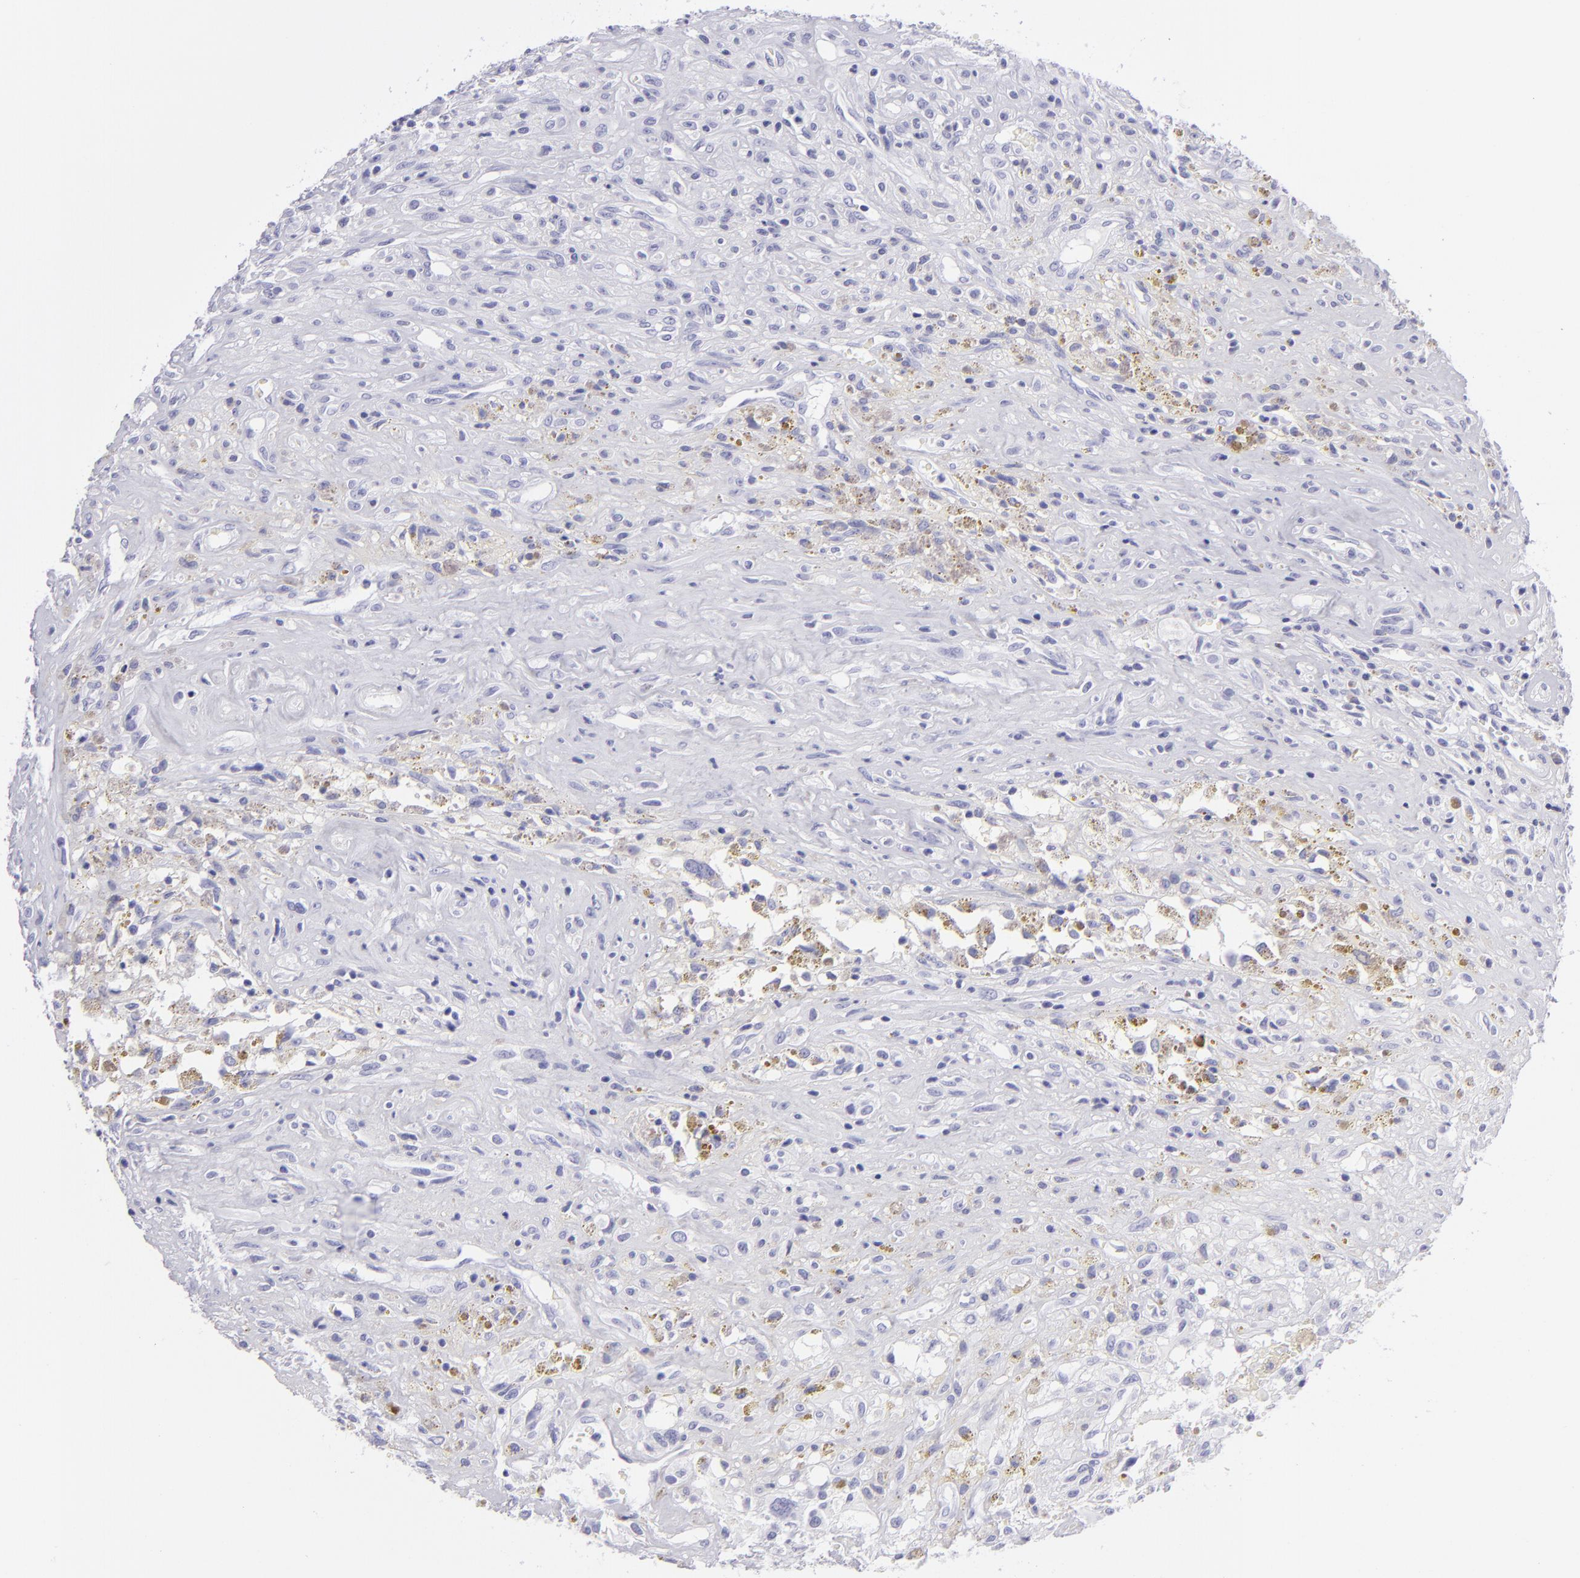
{"staining": {"intensity": "negative", "quantity": "none", "location": "none"}, "tissue": "glioma", "cell_type": "Tumor cells", "image_type": "cancer", "snomed": [{"axis": "morphology", "description": "Glioma, malignant, High grade"}, {"axis": "topography", "description": "Brain"}], "caption": "This is an immunohistochemistry photomicrograph of human glioma. There is no positivity in tumor cells.", "gene": "PVALB", "patient": {"sex": "male", "age": 66}}